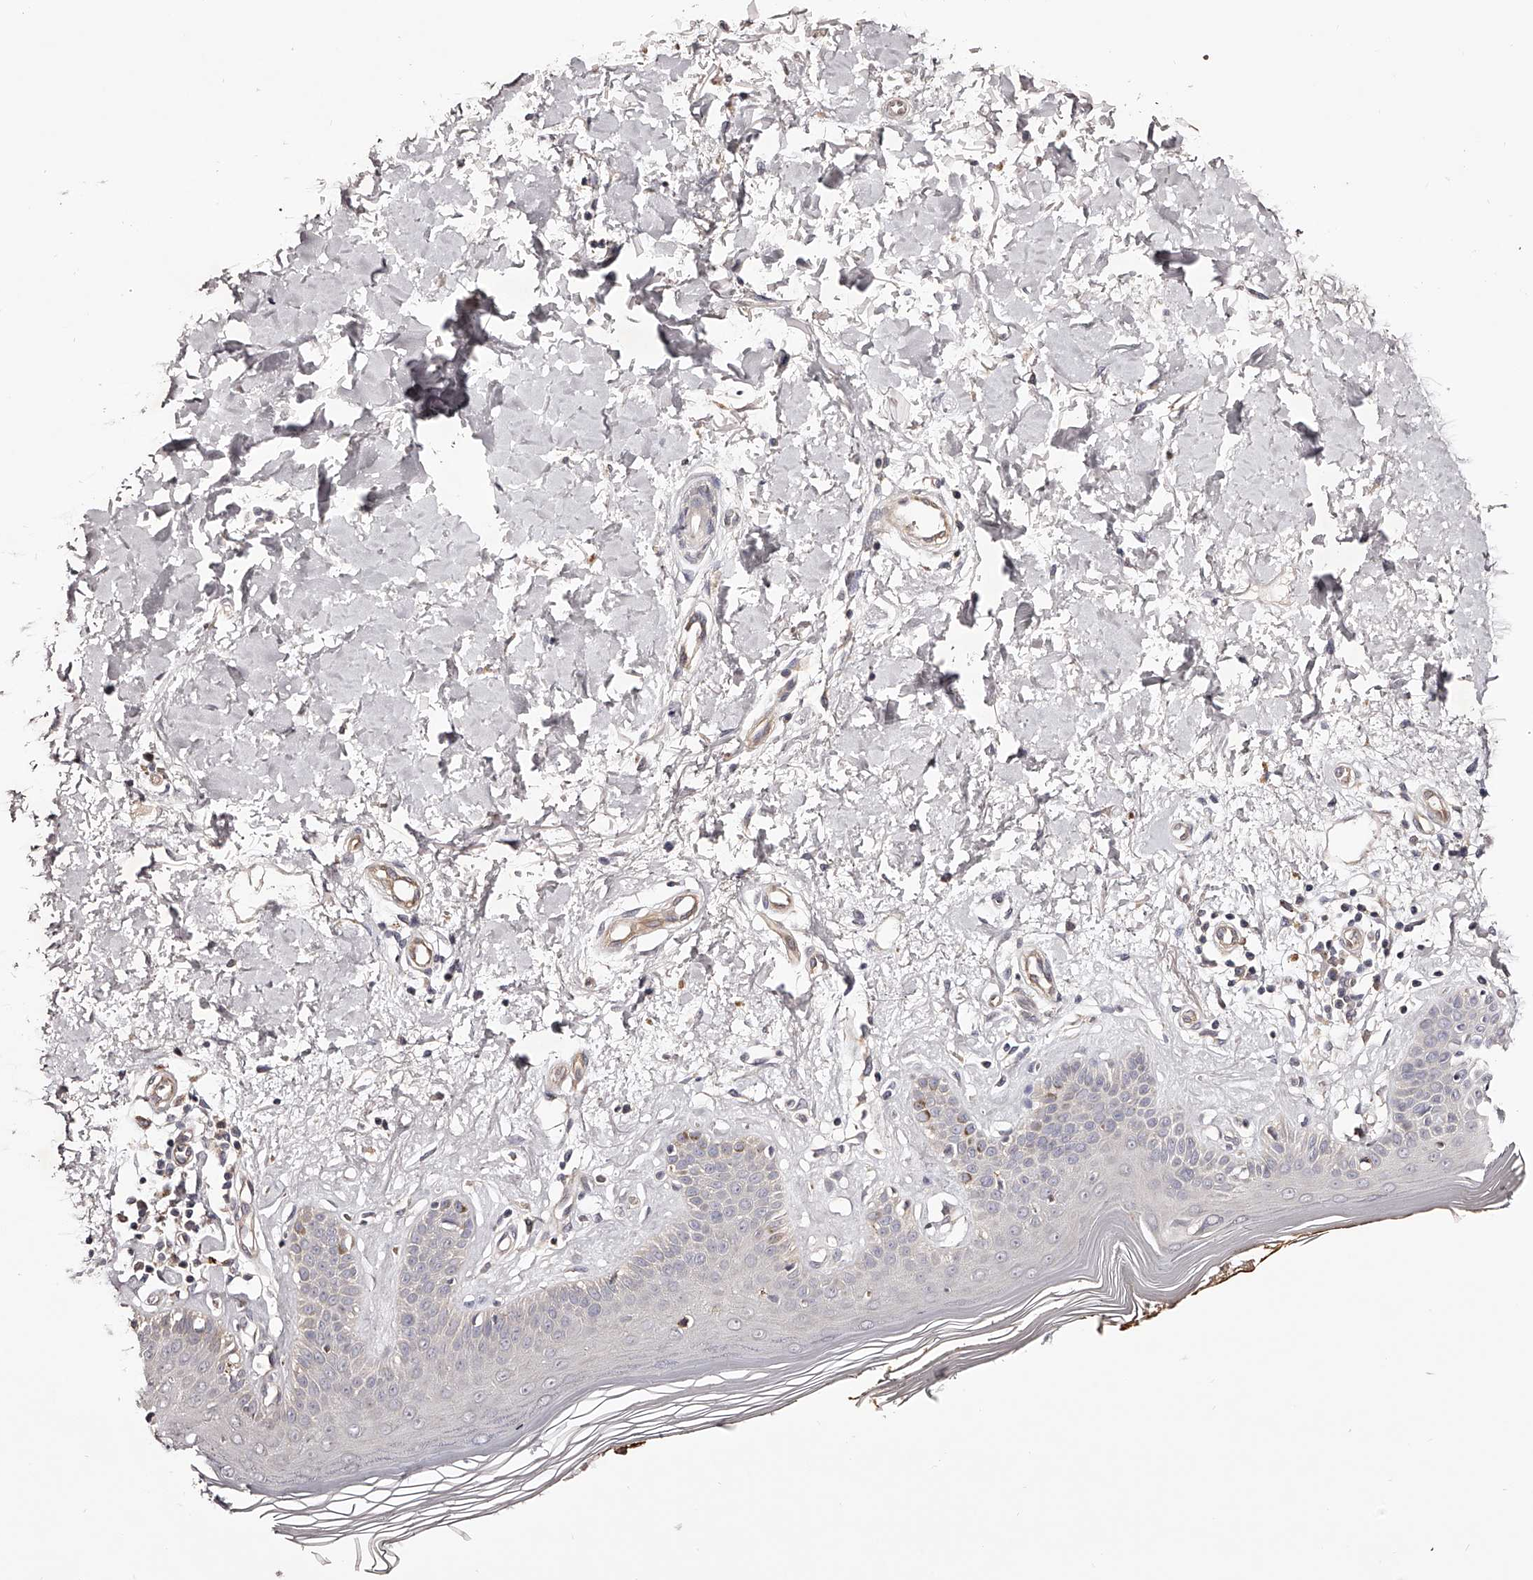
{"staining": {"intensity": "weak", "quantity": "25%-75%", "location": "cytoplasmic/membranous"}, "tissue": "skin", "cell_type": "Fibroblasts", "image_type": "normal", "snomed": [{"axis": "morphology", "description": "Normal tissue, NOS"}, {"axis": "topography", "description": "Skin"}], "caption": "Fibroblasts demonstrate low levels of weak cytoplasmic/membranous expression in approximately 25%-75% of cells in benign human skin.", "gene": "ODF2L", "patient": {"sex": "female", "age": 64}}